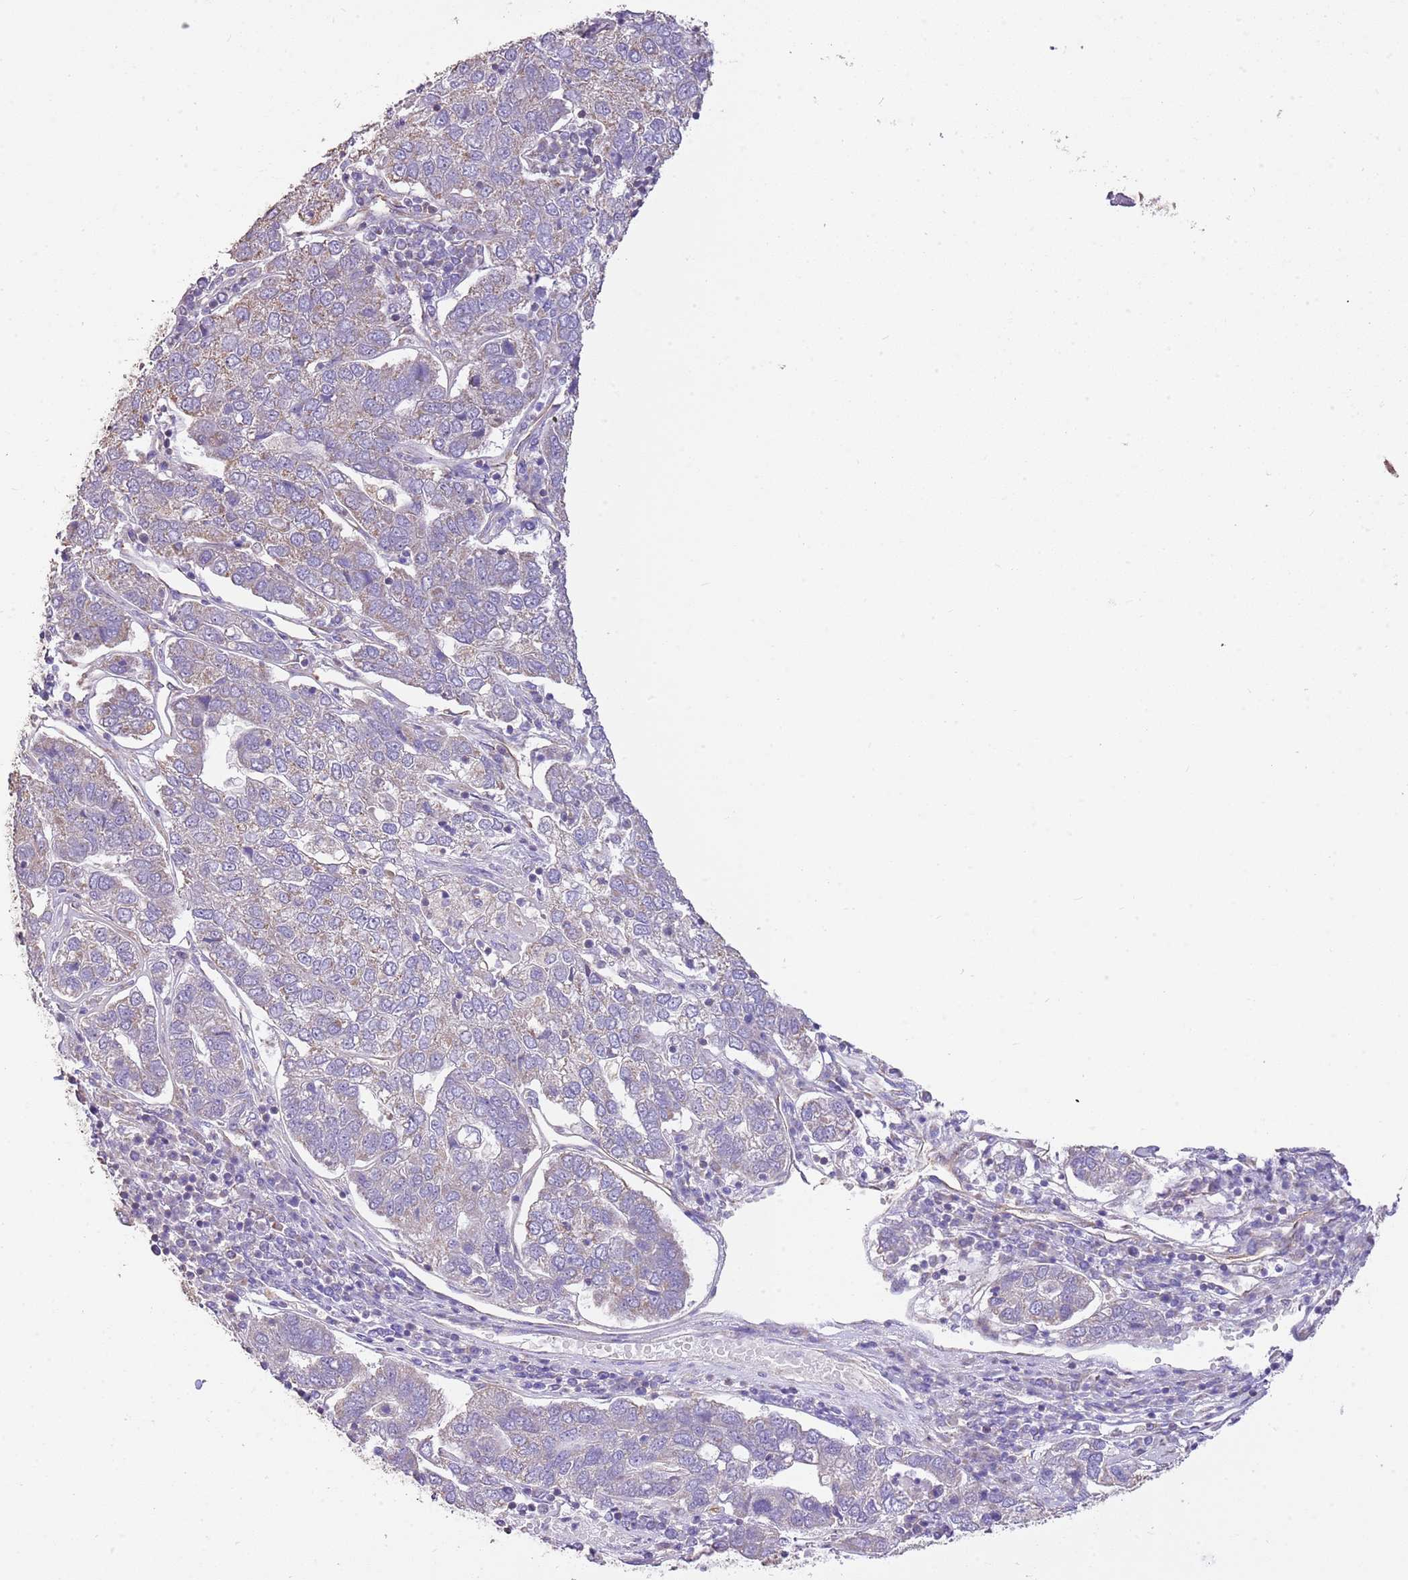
{"staining": {"intensity": "negative", "quantity": "none", "location": "none"}, "tissue": "pancreatic cancer", "cell_type": "Tumor cells", "image_type": "cancer", "snomed": [{"axis": "morphology", "description": "Adenocarcinoma, NOS"}, {"axis": "topography", "description": "Pancreas"}], "caption": "Immunohistochemical staining of human pancreatic cancer reveals no significant staining in tumor cells. Brightfield microscopy of immunohistochemistry (IHC) stained with DAB (3,3'-diaminobenzidine) (brown) and hematoxylin (blue), captured at high magnification.", "gene": "DOCK9", "patient": {"sex": "female", "age": 61}}